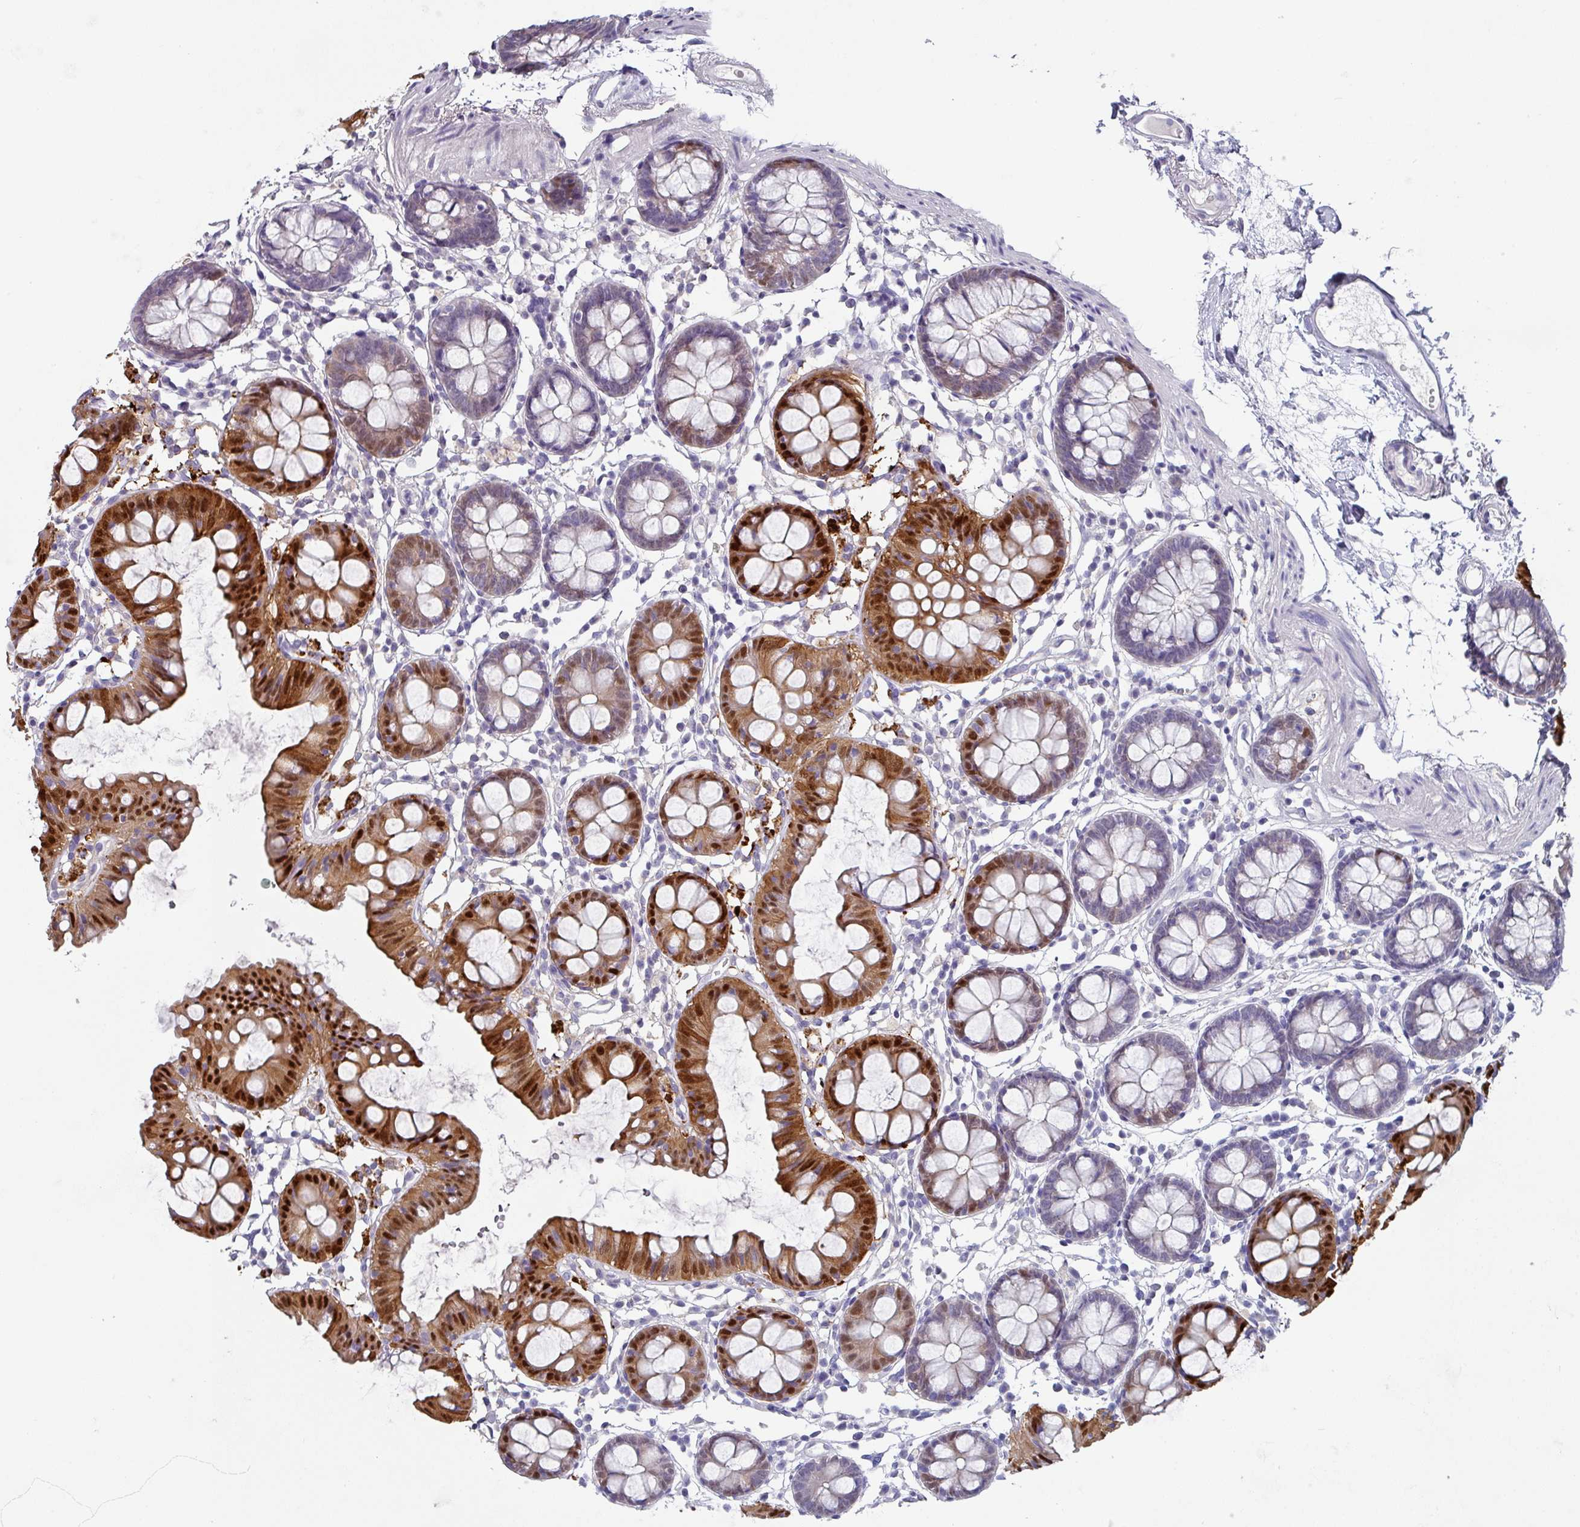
{"staining": {"intensity": "negative", "quantity": "none", "location": "none"}, "tissue": "colon", "cell_type": "Endothelial cells", "image_type": "normal", "snomed": [{"axis": "morphology", "description": "Normal tissue, NOS"}, {"axis": "topography", "description": "Colon"}], "caption": "A high-resolution image shows immunohistochemistry (IHC) staining of normal colon, which shows no significant positivity in endothelial cells. (DAB (3,3'-diaminobenzidine) immunohistochemistry (IHC) visualized using brightfield microscopy, high magnification).", "gene": "DEFB115", "patient": {"sex": "female", "age": 84}}